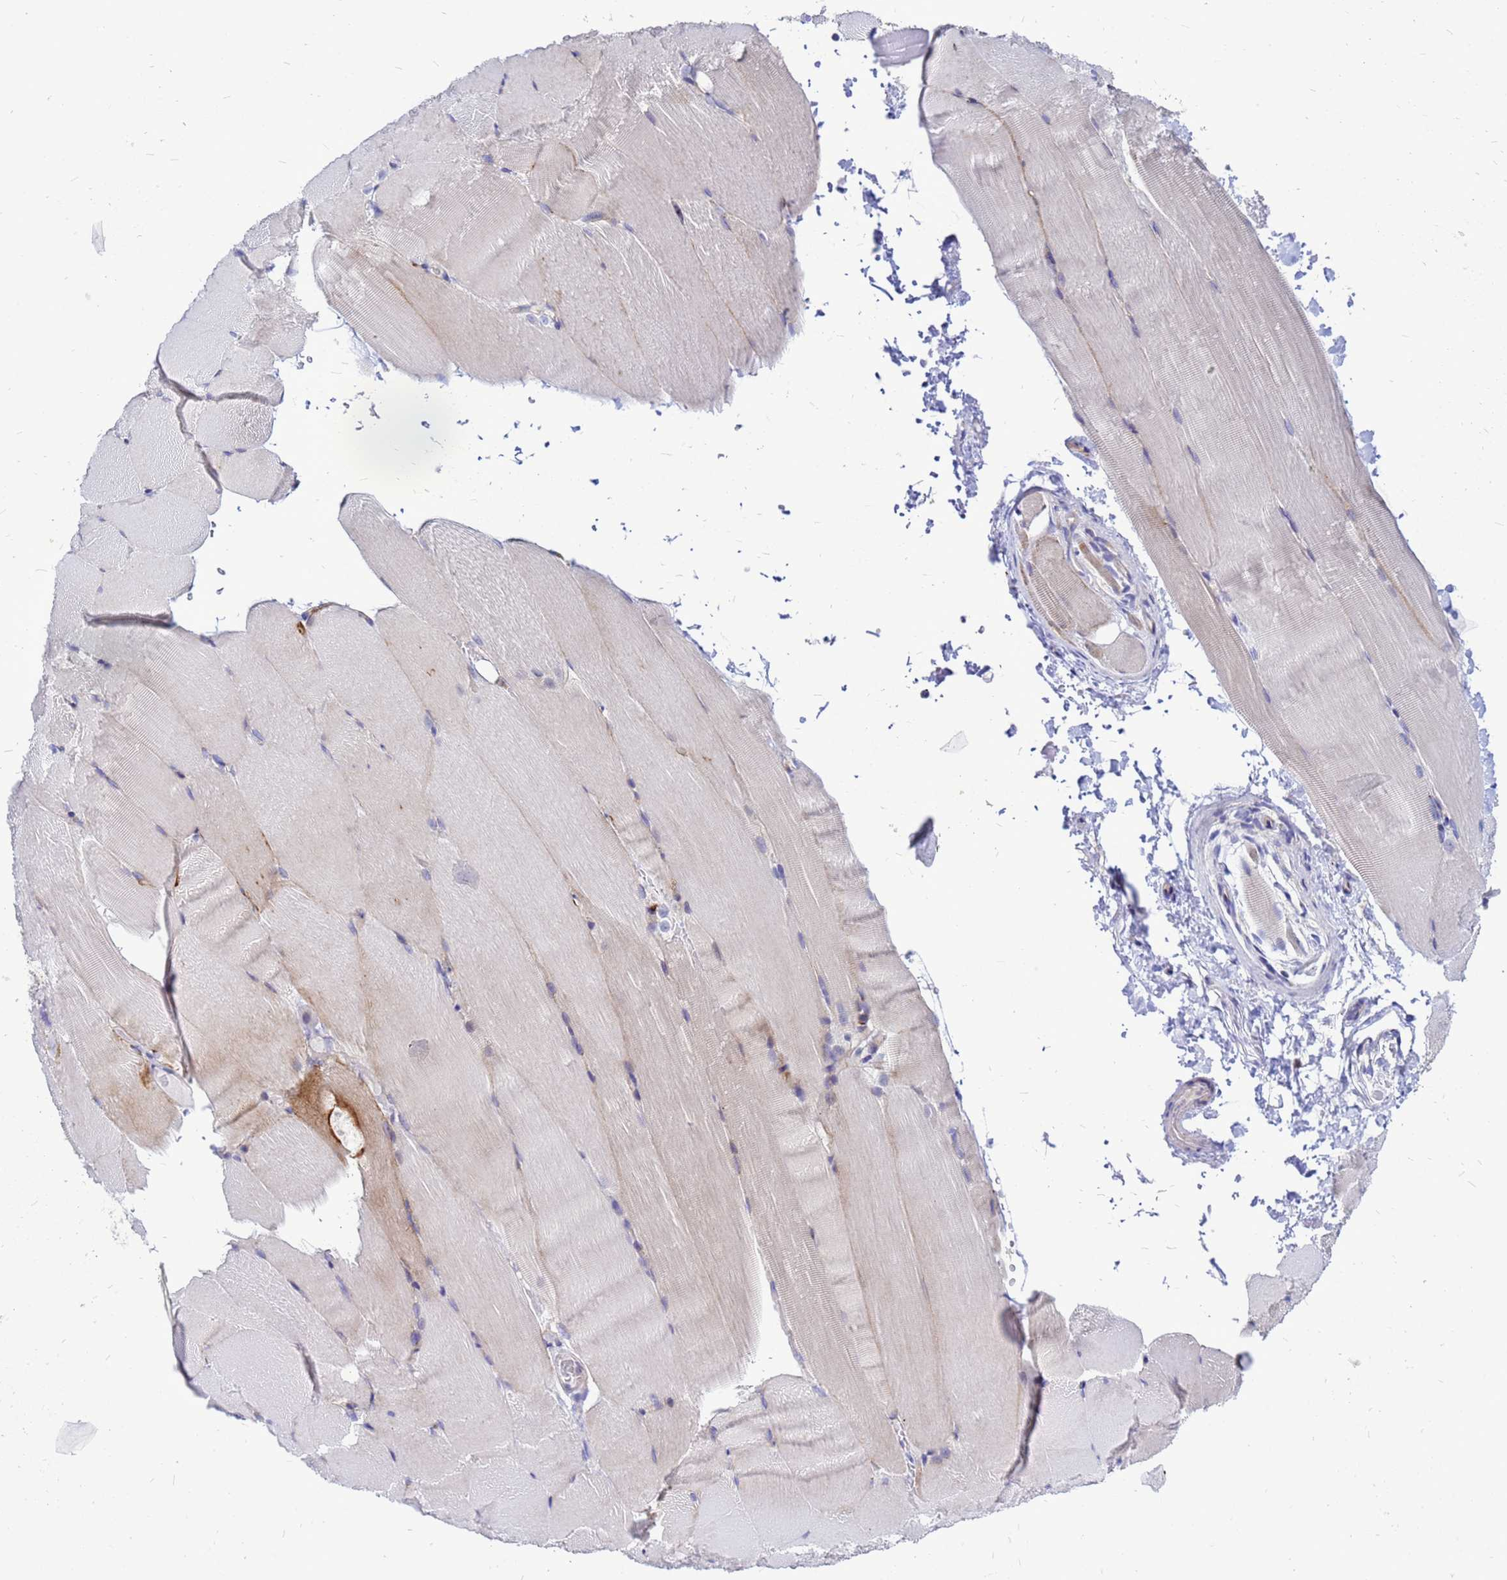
{"staining": {"intensity": "moderate", "quantity": "<25%", "location": "cytoplasmic/membranous"}, "tissue": "skeletal muscle", "cell_type": "Myocytes", "image_type": "normal", "snomed": [{"axis": "morphology", "description": "Normal tissue, NOS"}, {"axis": "topography", "description": "Skeletal muscle"}, {"axis": "topography", "description": "Parathyroid gland"}], "caption": "Benign skeletal muscle demonstrates moderate cytoplasmic/membranous staining in about <25% of myocytes (IHC, brightfield microscopy, high magnification)..", "gene": "FHIP1A", "patient": {"sex": "female", "age": 37}}